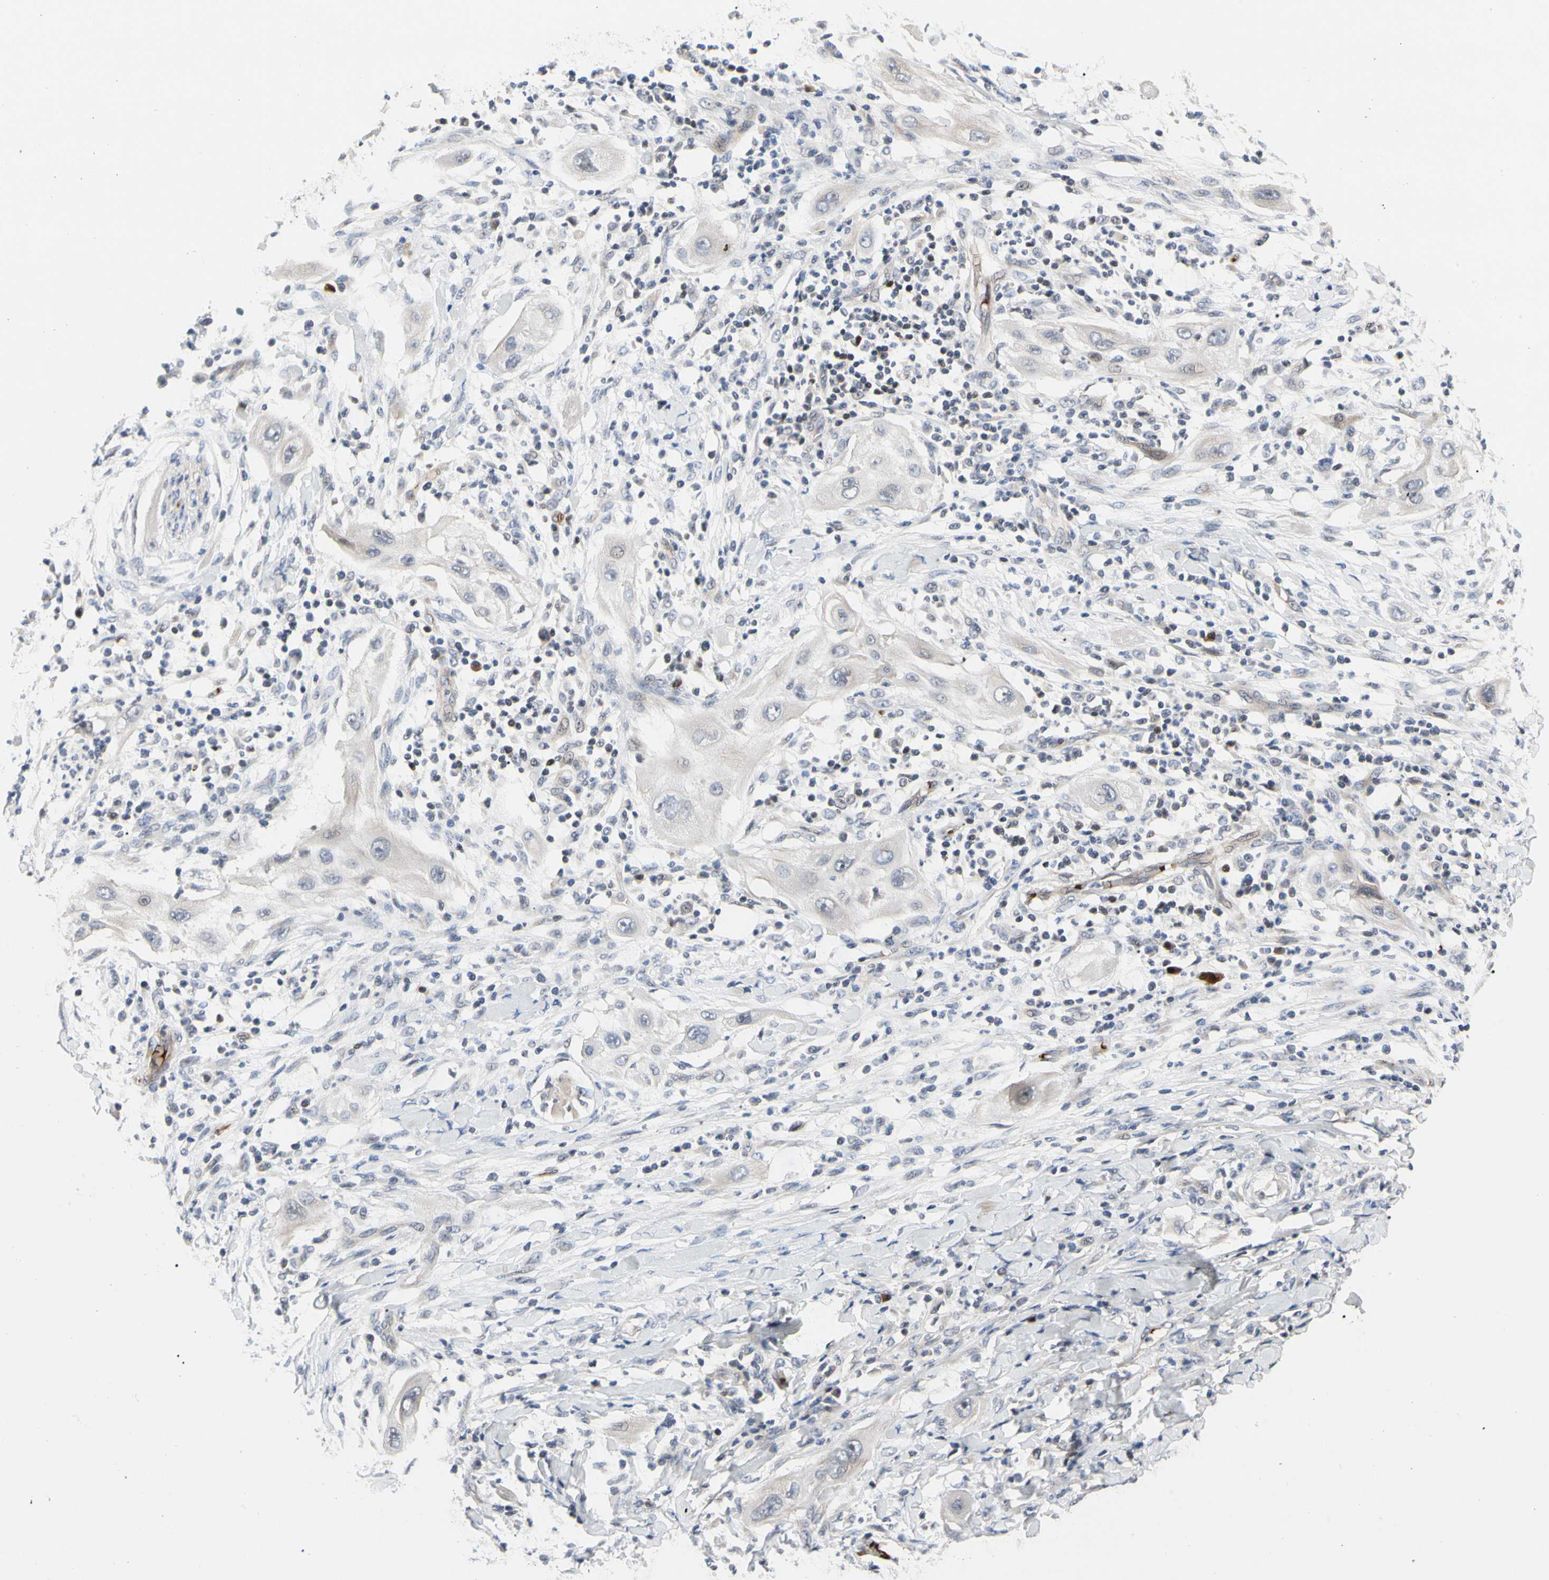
{"staining": {"intensity": "negative", "quantity": "none", "location": "none"}, "tissue": "lung cancer", "cell_type": "Tumor cells", "image_type": "cancer", "snomed": [{"axis": "morphology", "description": "Squamous cell carcinoma, NOS"}, {"axis": "topography", "description": "Lung"}], "caption": "IHC histopathology image of human squamous cell carcinoma (lung) stained for a protein (brown), which demonstrates no staining in tumor cells.", "gene": "HMGCR", "patient": {"sex": "female", "age": 47}}